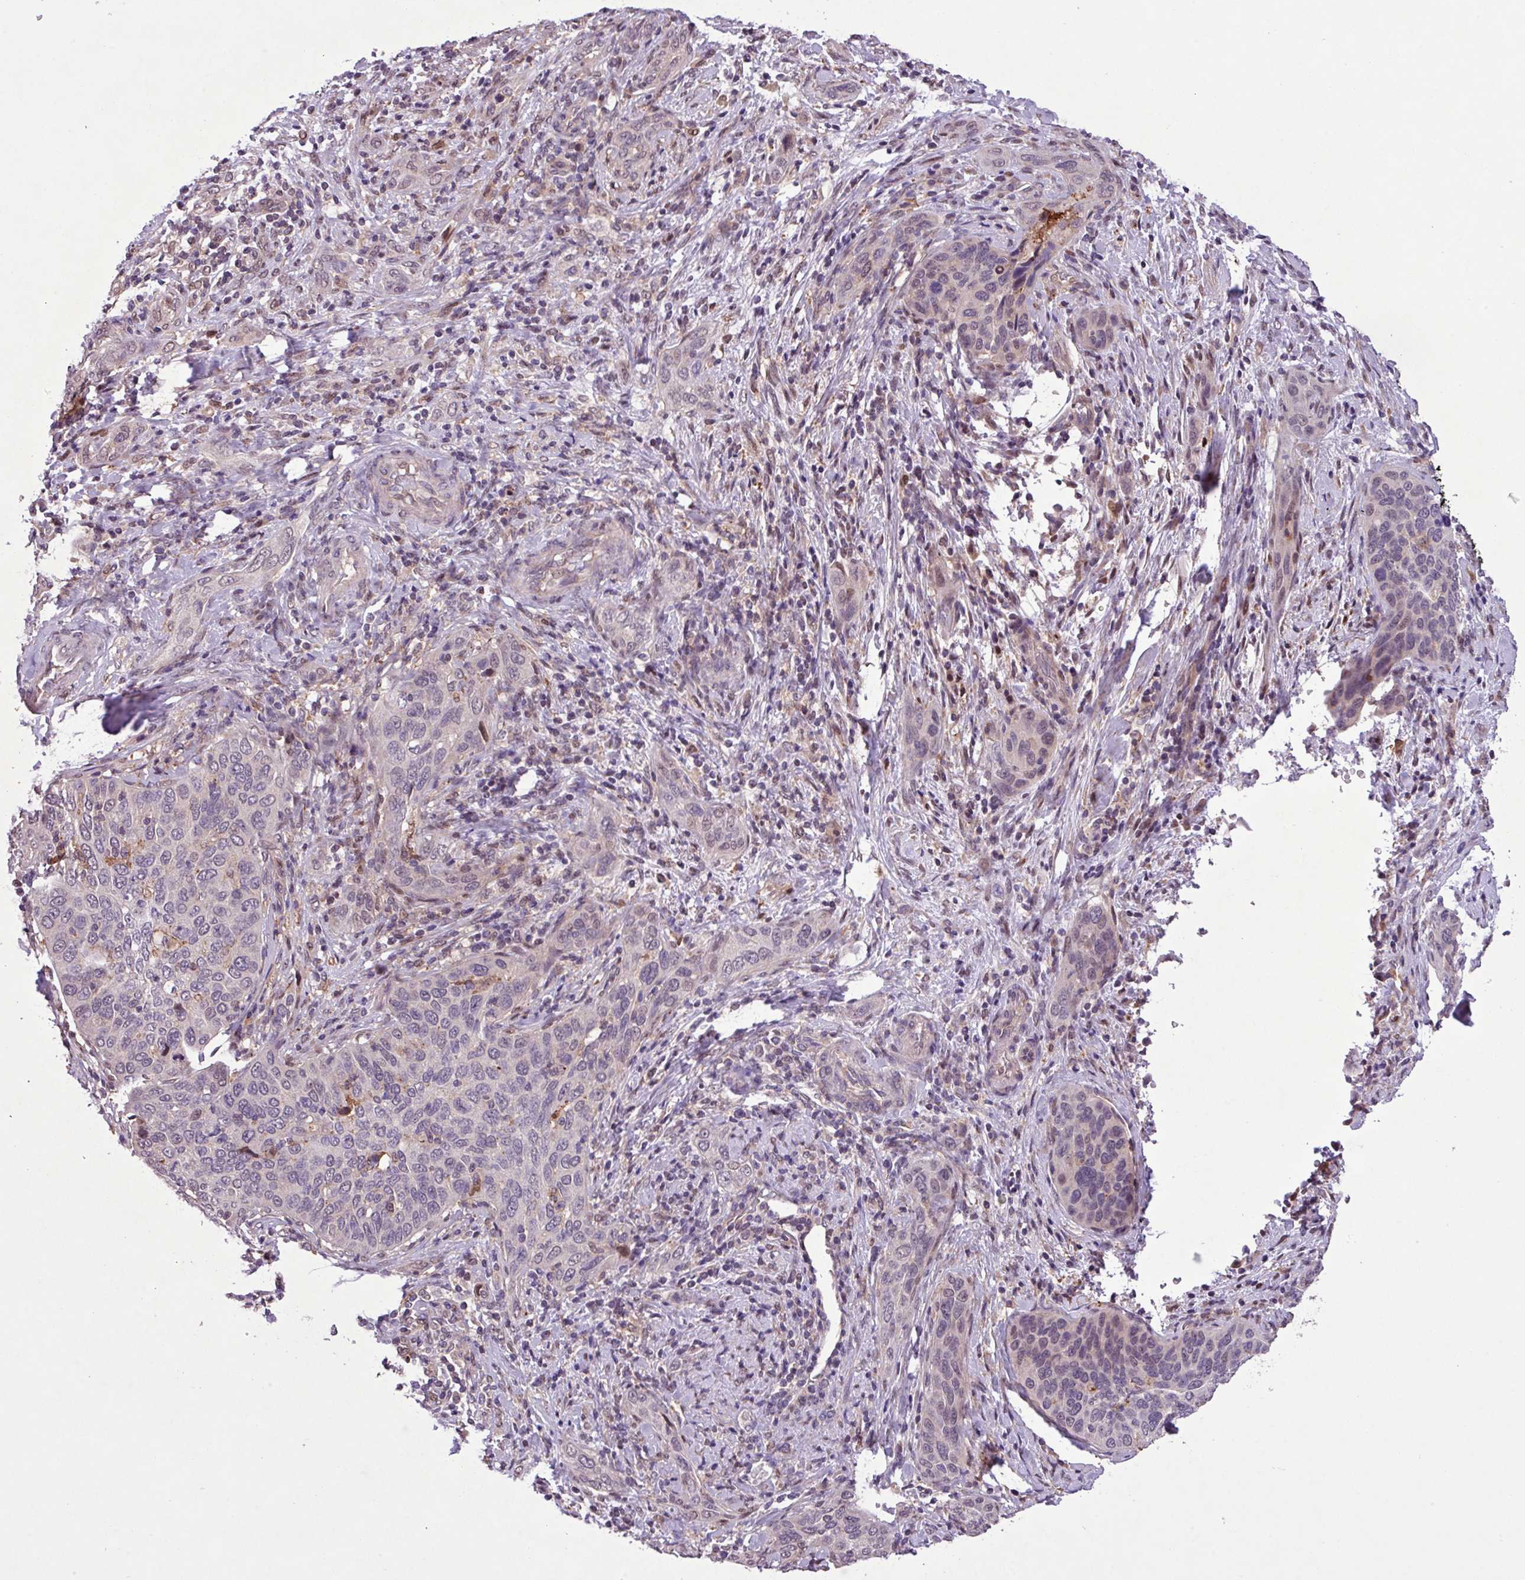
{"staining": {"intensity": "negative", "quantity": "none", "location": "none"}, "tissue": "cervical cancer", "cell_type": "Tumor cells", "image_type": "cancer", "snomed": [{"axis": "morphology", "description": "Squamous cell carcinoma, NOS"}, {"axis": "topography", "description": "Cervix"}], "caption": "Immunohistochemical staining of cervical squamous cell carcinoma demonstrates no significant staining in tumor cells.", "gene": "RPP25L", "patient": {"sex": "female", "age": 60}}